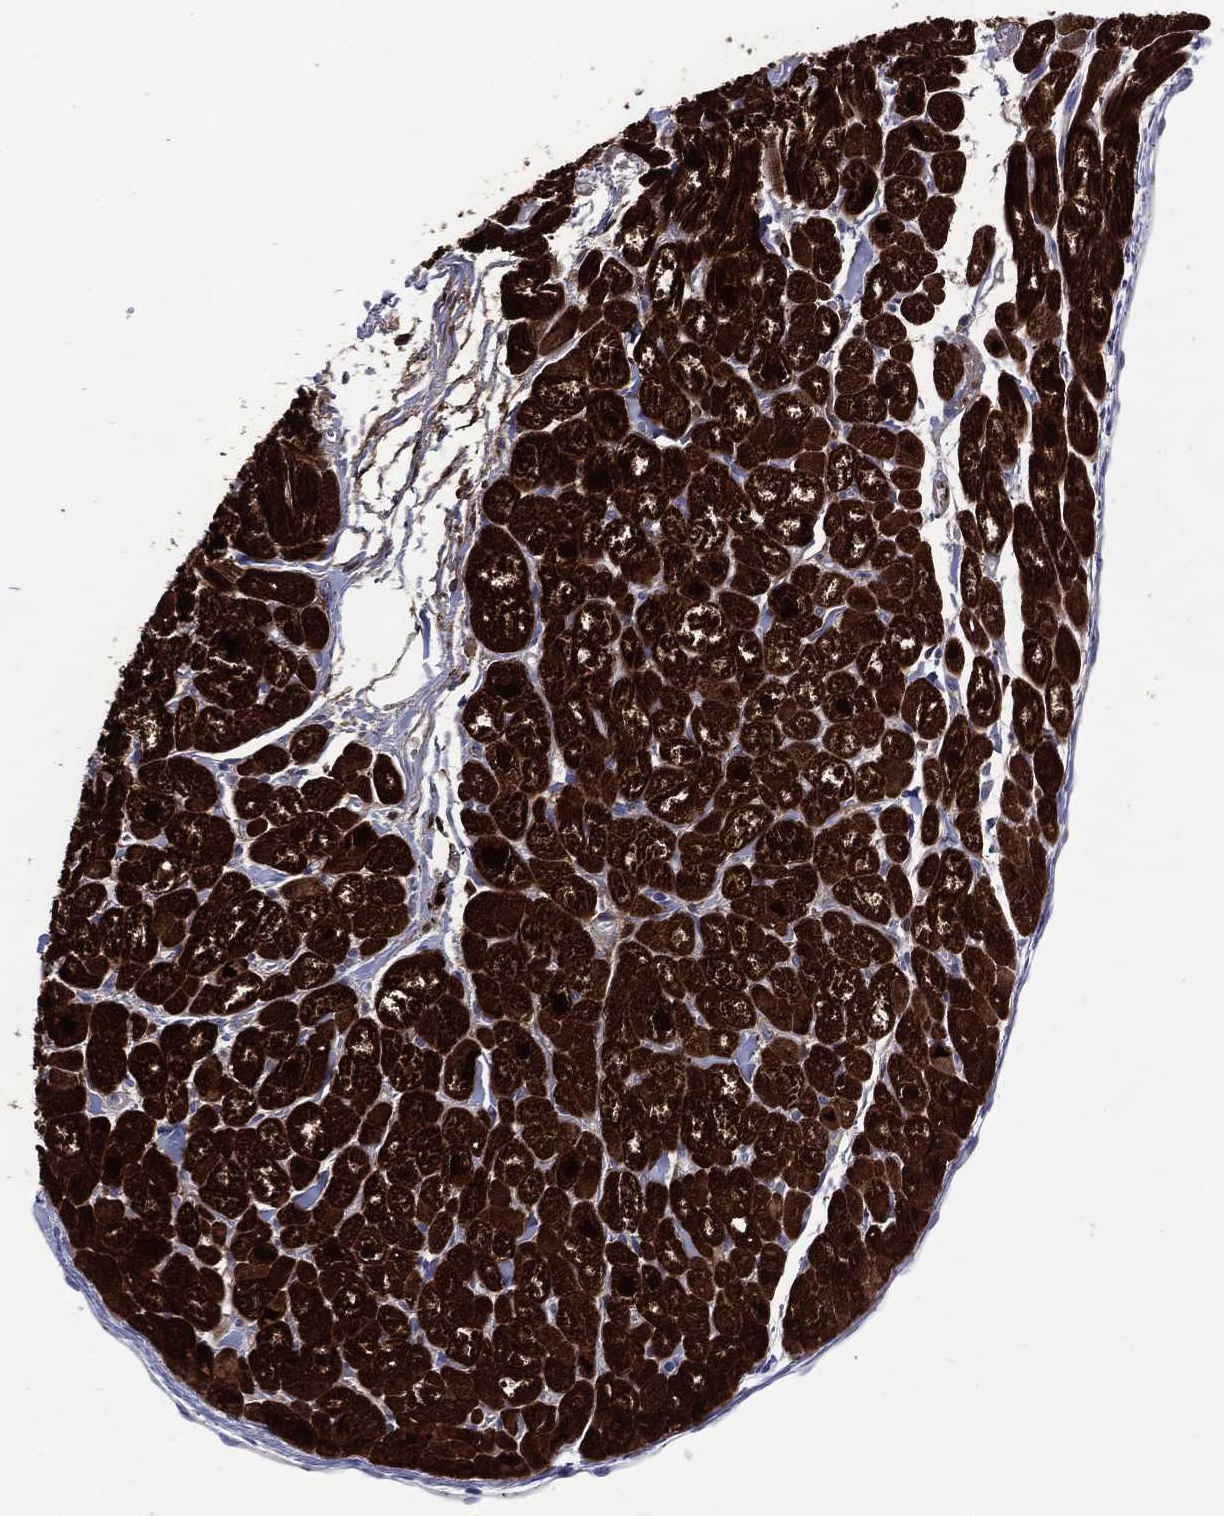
{"staining": {"intensity": "strong", "quantity": ">75%", "location": "cytoplasmic/membranous"}, "tissue": "heart muscle", "cell_type": "Cardiomyocytes", "image_type": "normal", "snomed": [{"axis": "morphology", "description": "Normal tissue, NOS"}, {"axis": "topography", "description": "Heart"}], "caption": "Immunohistochemical staining of unremarkable heart muscle exhibits high levels of strong cytoplasmic/membranous positivity in about >75% of cardiomyocytes.", "gene": "DNAH6", "patient": {"sex": "male", "age": 58}}